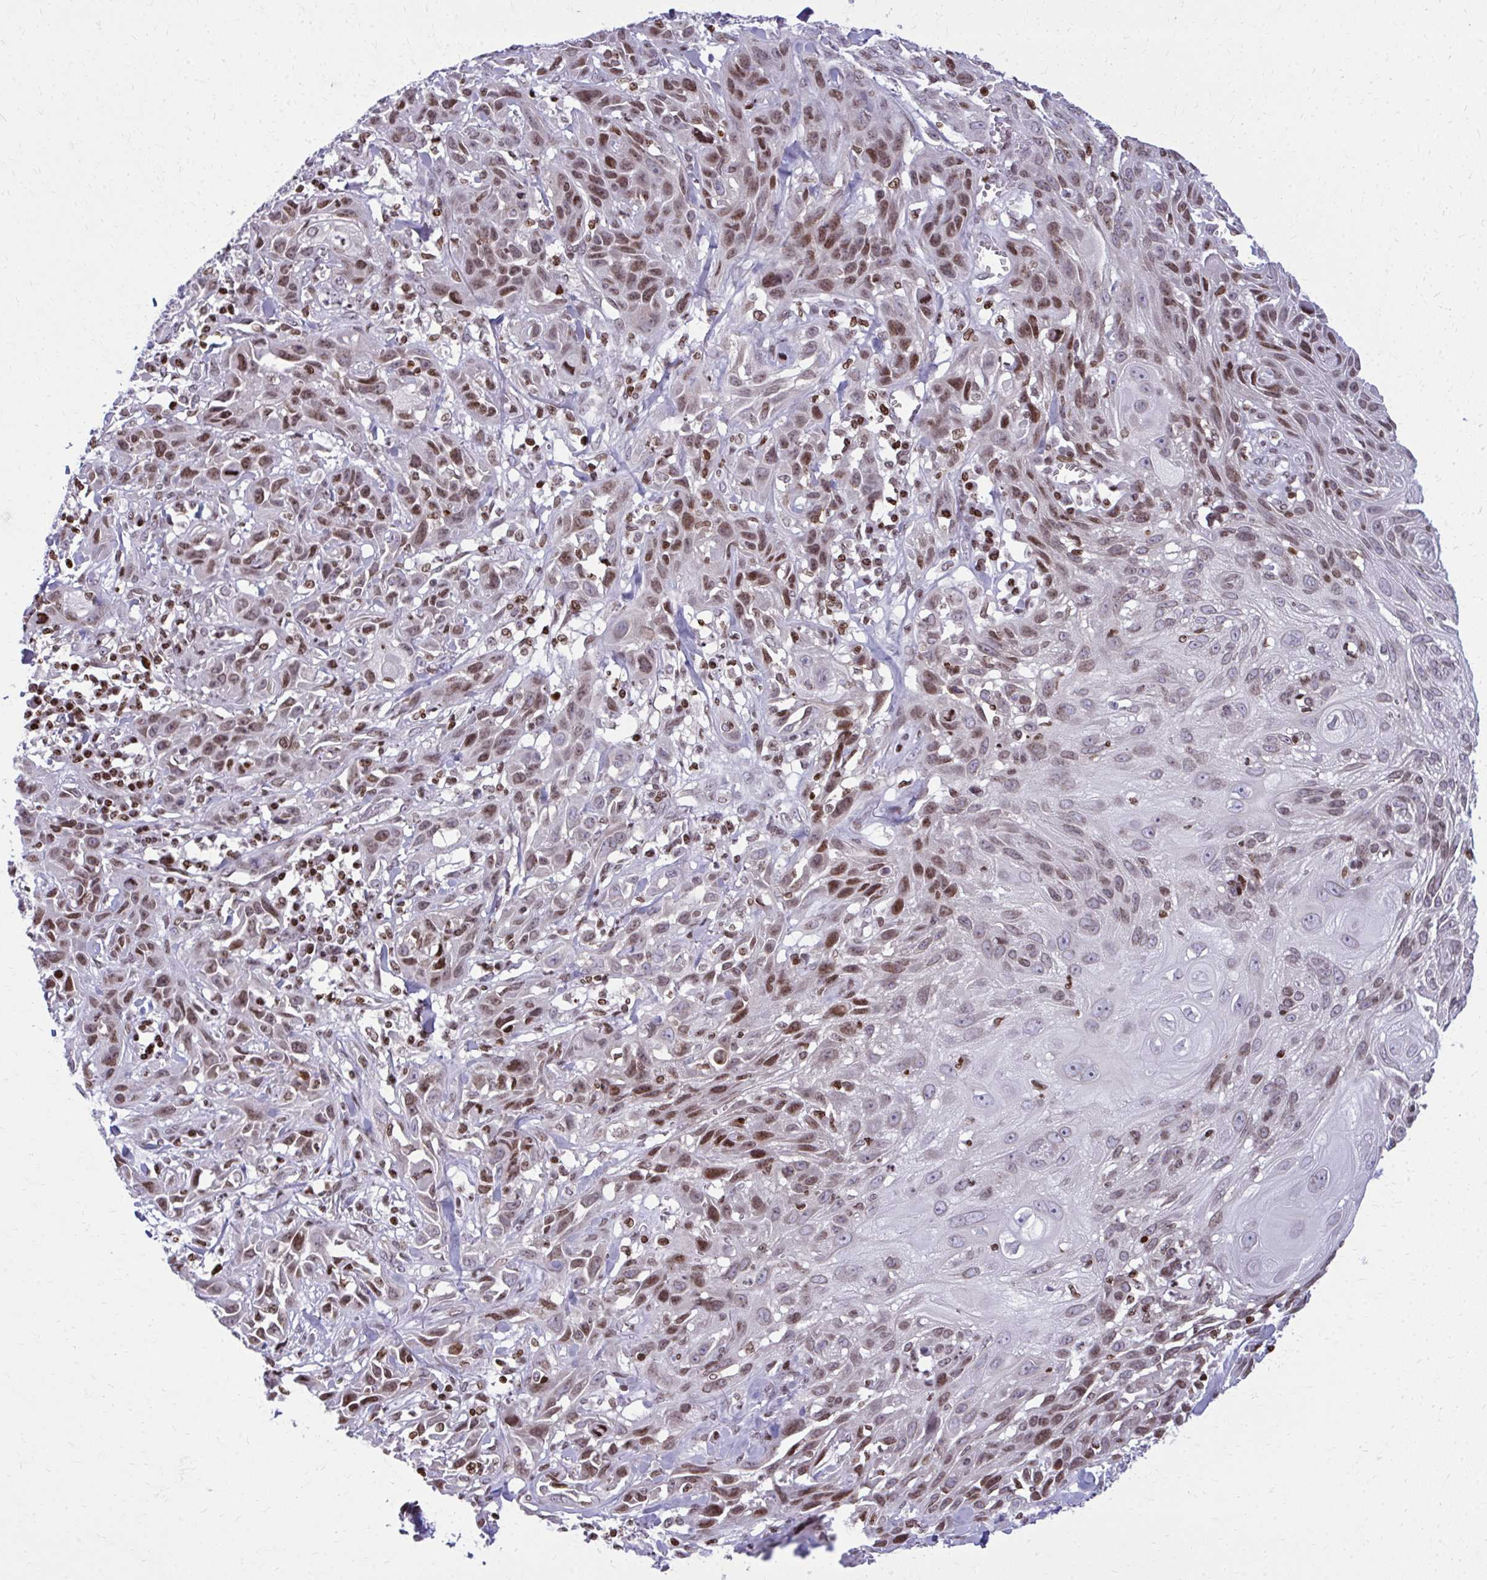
{"staining": {"intensity": "moderate", "quantity": "25%-75%", "location": "nuclear"}, "tissue": "skin cancer", "cell_type": "Tumor cells", "image_type": "cancer", "snomed": [{"axis": "morphology", "description": "Squamous cell carcinoma, NOS"}, {"axis": "topography", "description": "Skin"}, {"axis": "topography", "description": "Vulva"}], "caption": "A micrograph showing moderate nuclear expression in about 25%-75% of tumor cells in skin squamous cell carcinoma, as visualized by brown immunohistochemical staining.", "gene": "AP5M1", "patient": {"sex": "female", "age": 83}}